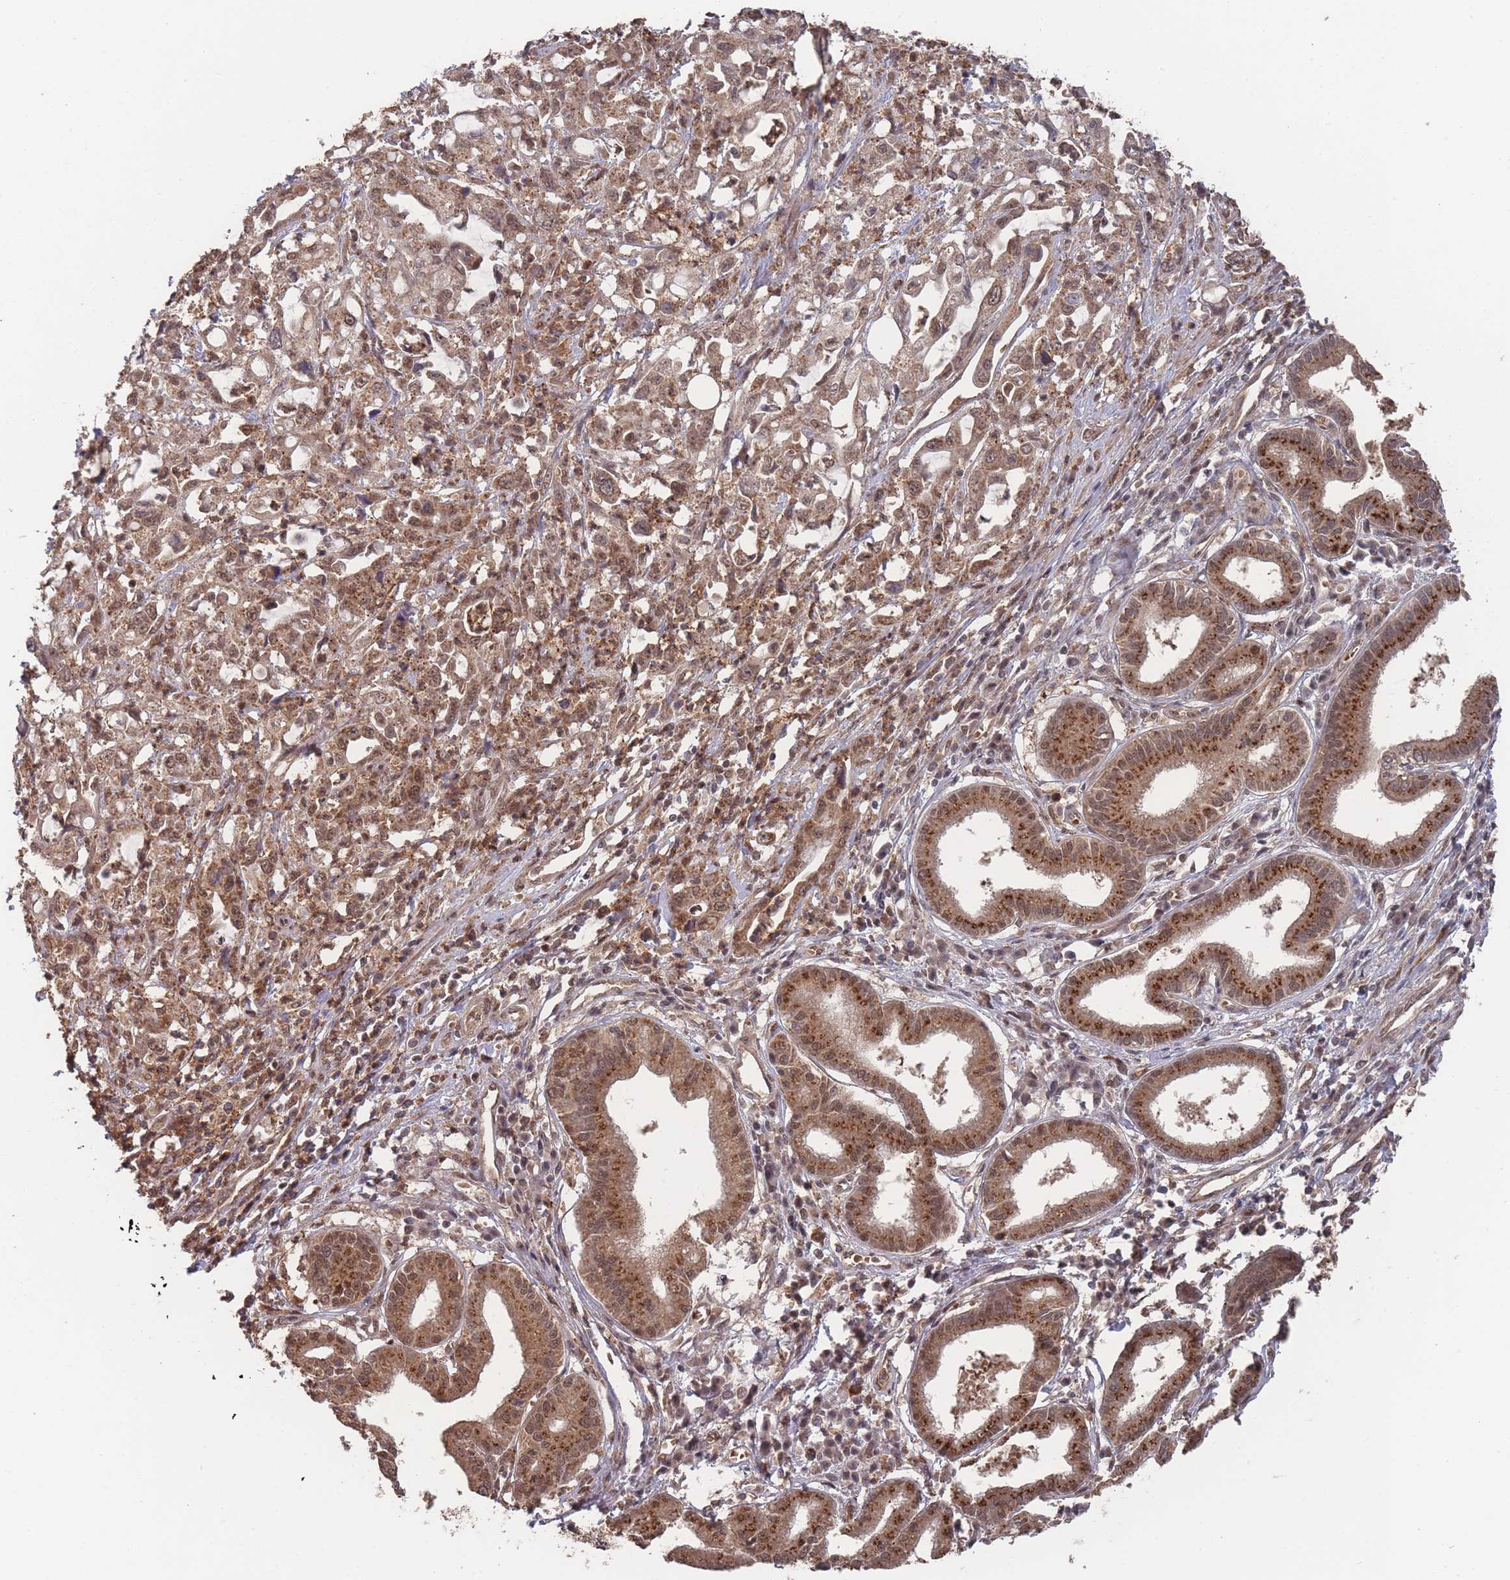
{"staining": {"intensity": "strong", "quantity": ">75%", "location": "cytoplasmic/membranous,nuclear"}, "tissue": "pancreatic cancer", "cell_type": "Tumor cells", "image_type": "cancer", "snomed": [{"axis": "morphology", "description": "Adenocarcinoma, NOS"}, {"axis": "topography", "description": "Pancreas"}], "caption": "Human pancreatic adenocarcinoma stained with a protein marker demonstrates strong staining in tumor cells.", "gene": "SF3B1", "patient": {"sex": "female", "age": 61}}